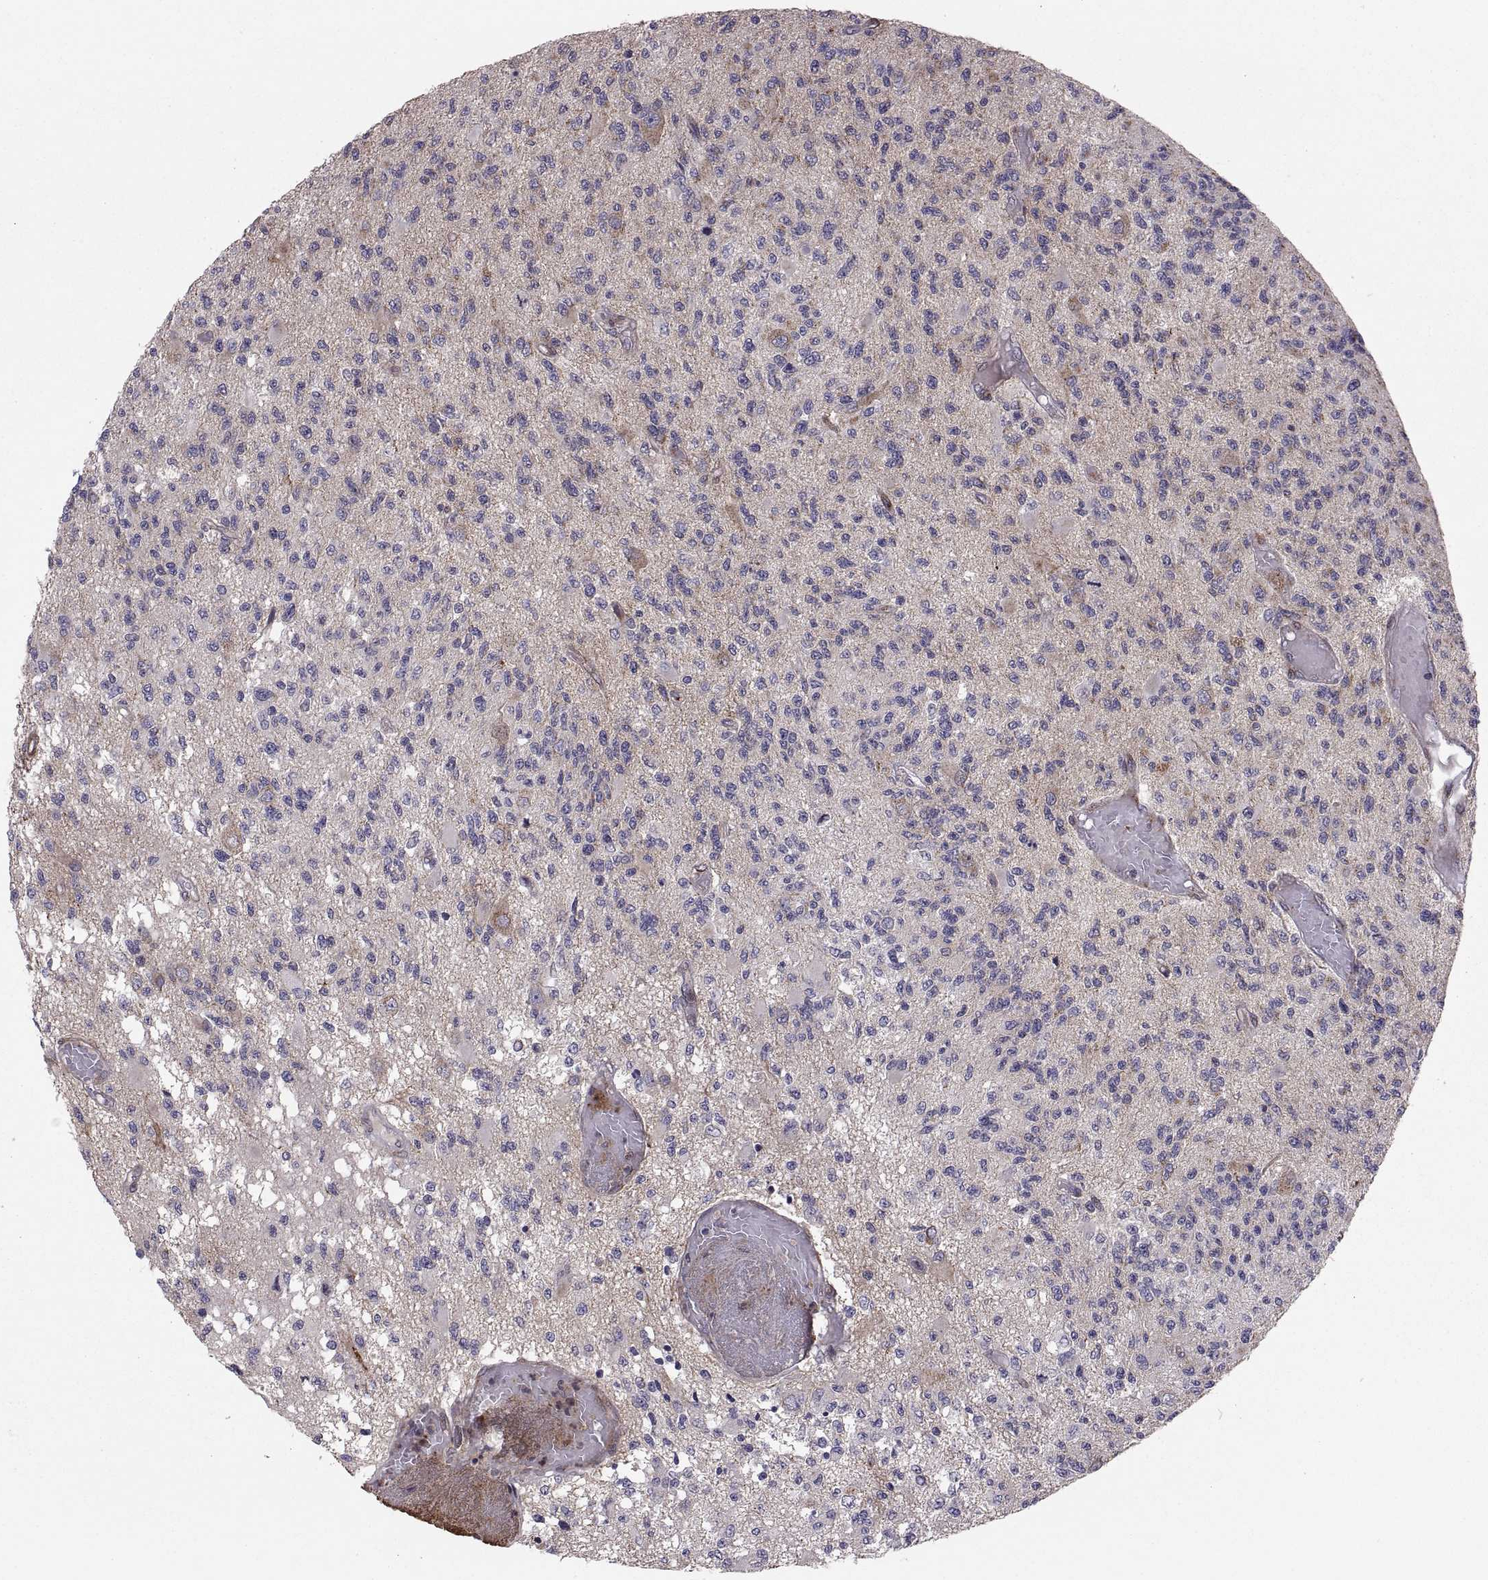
{"staining": {"intensity": "negative", "quantity": "none", "location": "none"}, "tissue": "glioma", "cell_type": "Tumor cells", "image_type": "cancer", "snomed": [{"axis": "morphology", "description": "Glioma, malignant, High grade"}, {"axis": "topography", "description": "Brain"}], "caption": "The micrograph reveals no staining of tumor cells in glioma. (Stains: DAB (3,3'-diaminobenzidine) immunohistochemistry (IHC) with hematoxylin counter stain, Microscopy: brightfield microscopy at high magnification).", "gene": "TESC", "patient": {"sex": "female", "age": 63}}